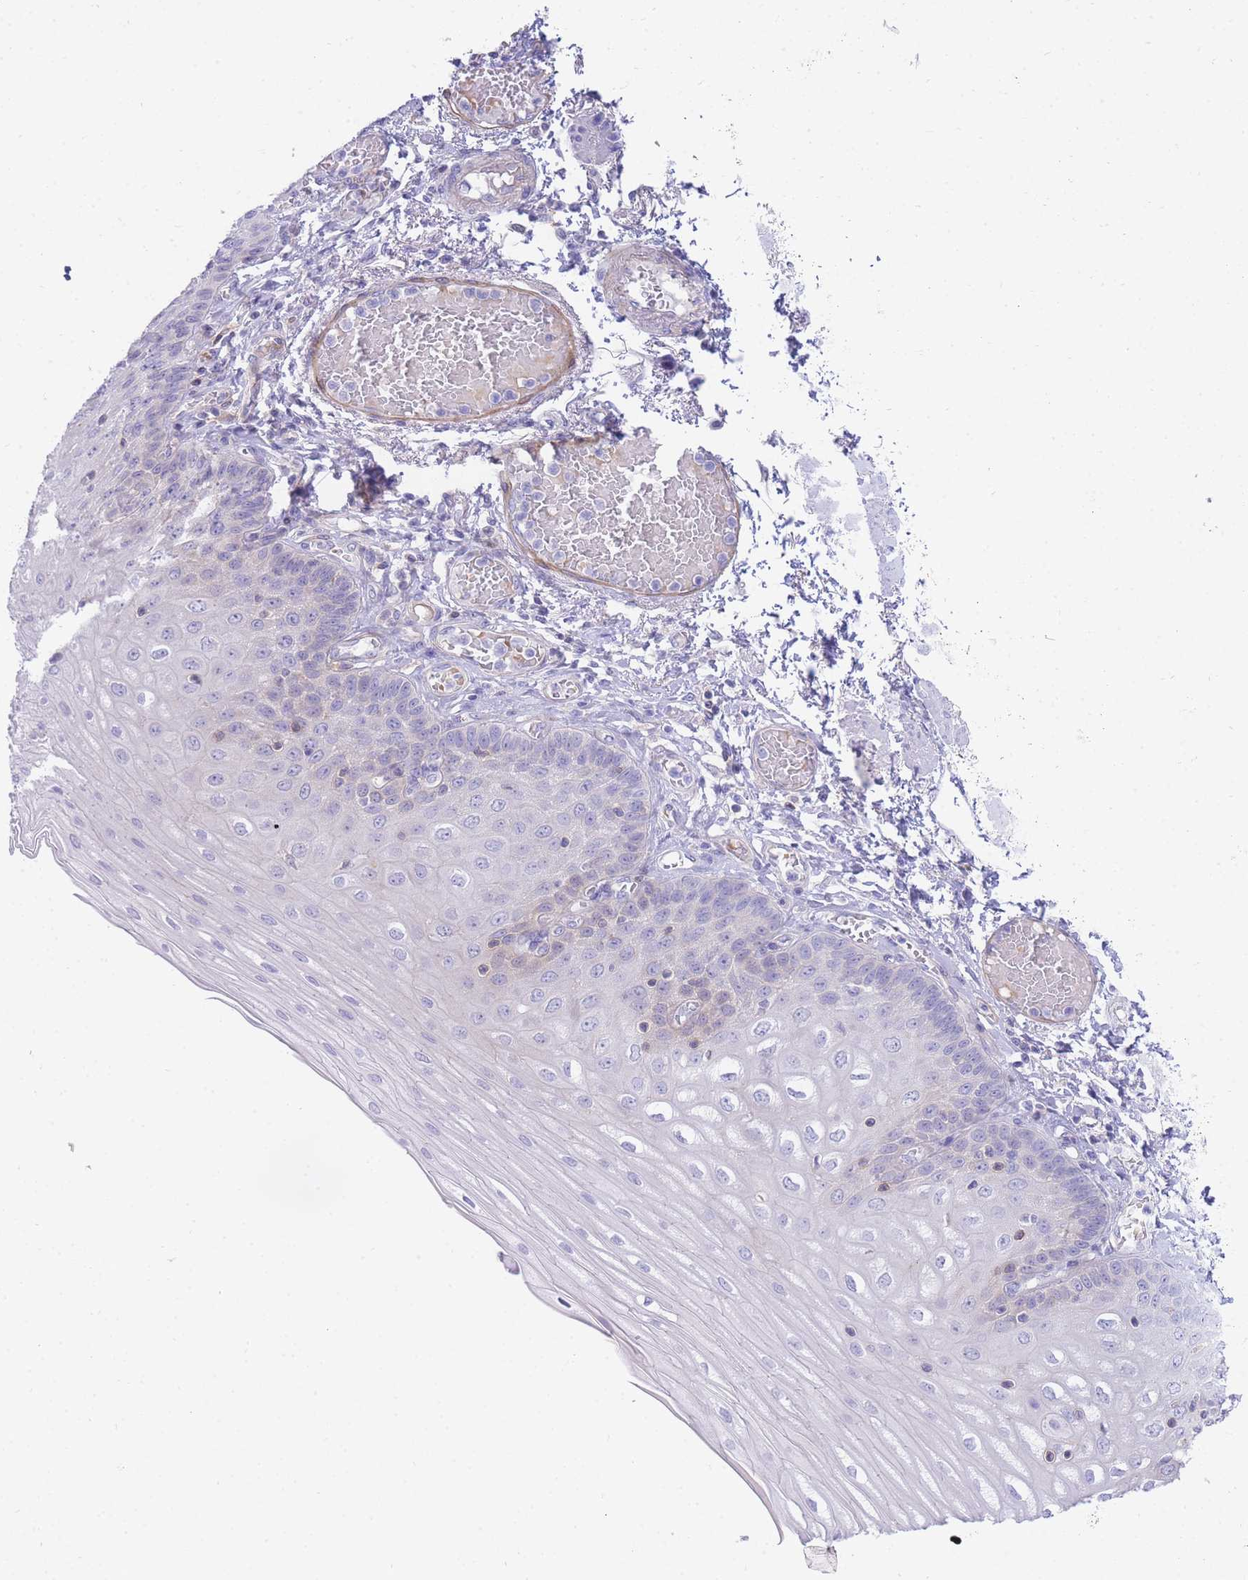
{"staining": {"intensity": "weak", "quantity": "<25%", "location": "cytoplasmic/membranous"}, "tissue": "esophagus", "cell_type": "Squamous epithelial cells", "image_type": "normal", "snomed": [{"axis": "morphology", "description": "Normal tissue, NOS"}, {"axis": "topography", "description": "Esophagus"}], "caption": "Esophagus stained for a protein using IHC demonstrates no positivity squamous epithelial cells.", "gene": "FBN3", "patient": {"sex": "male", "age": 81}}